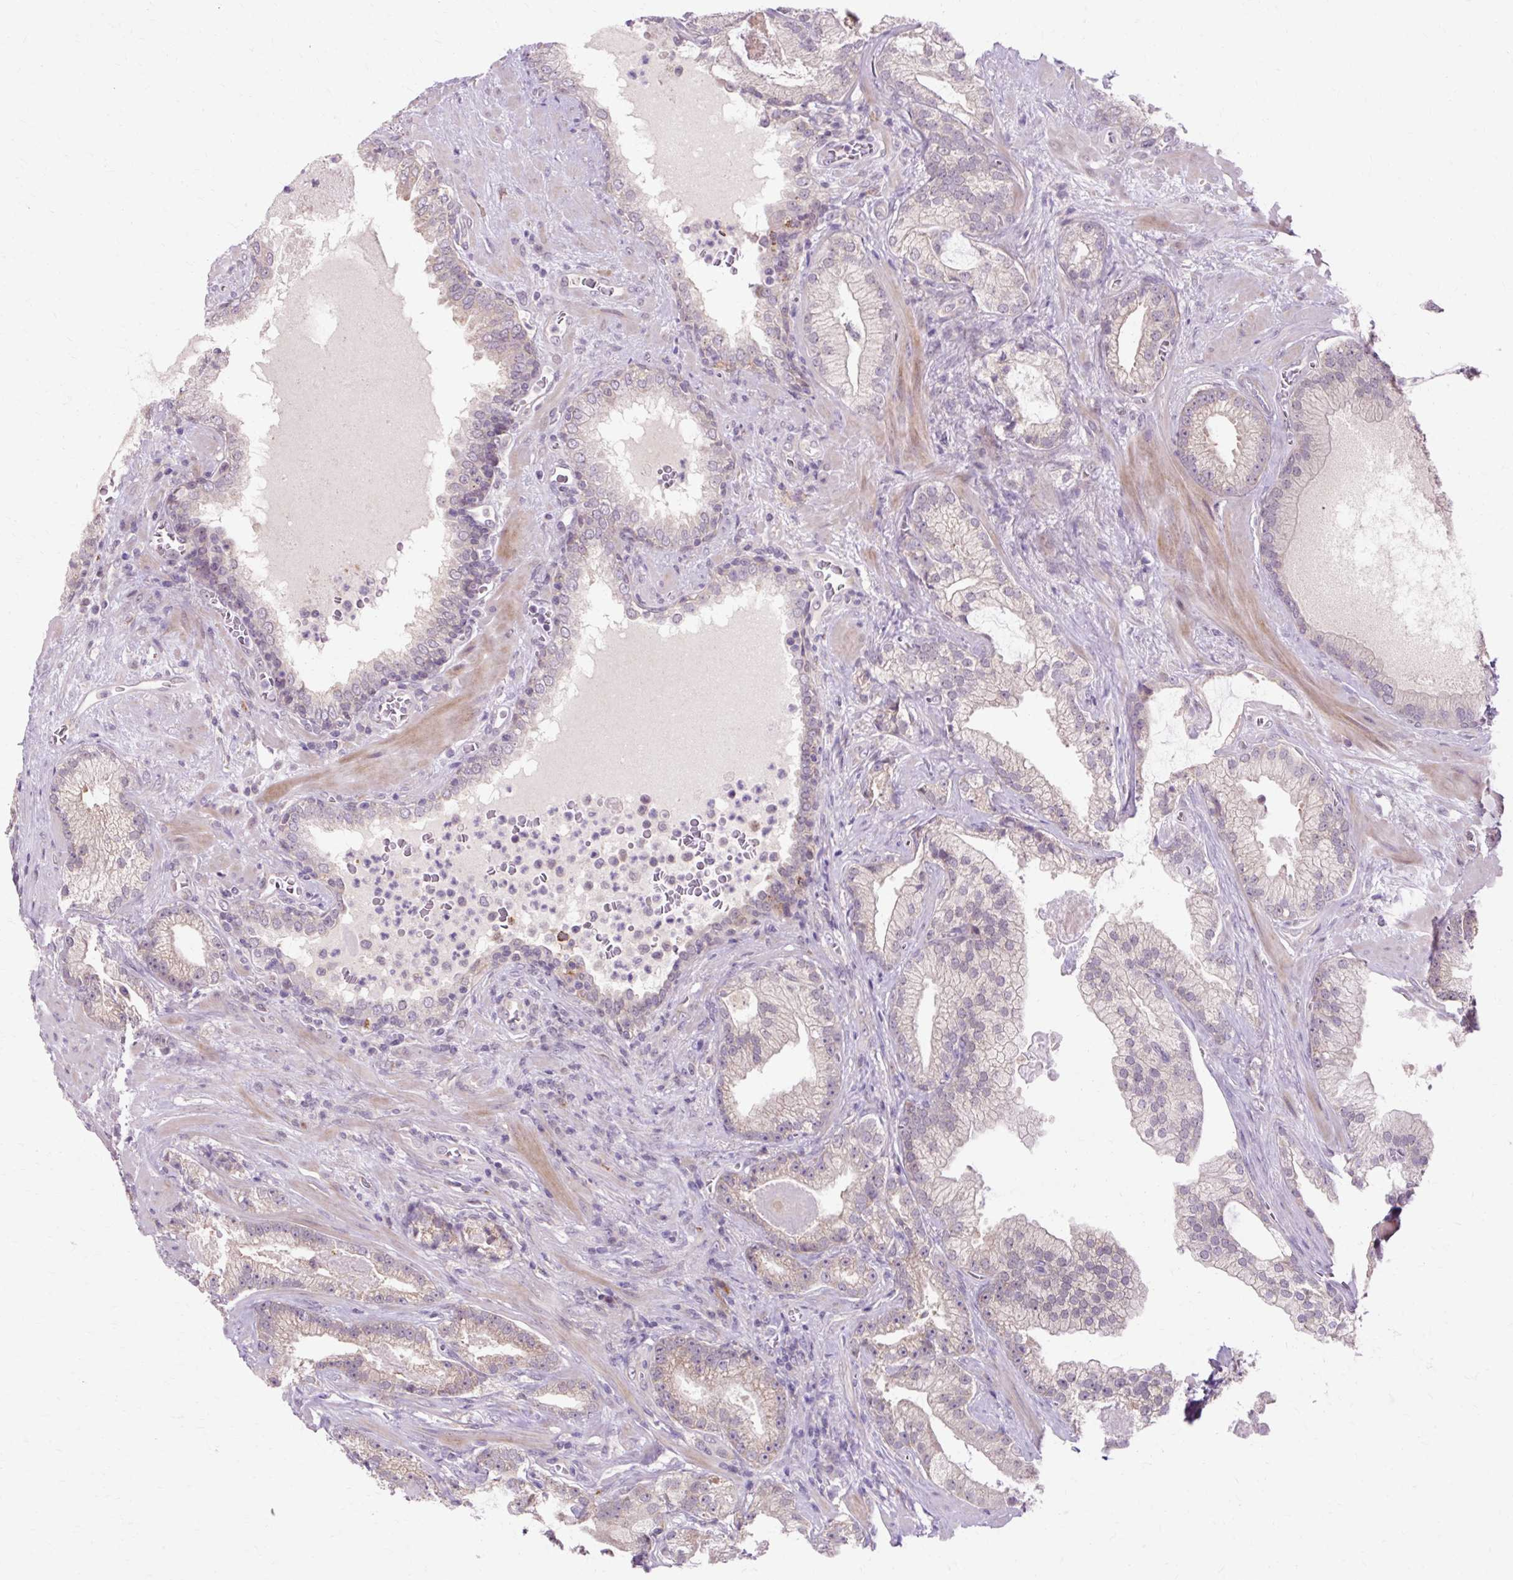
{"staining": {"intensity": "negative", "quantity": "none", "location": "none"}, "tissue": "prostate cancer", "cell_type": "Tumor cells", "image_type": "cancer", "snomed": [{"axis": "morphology", "description": "Adenocarcinoma, High grade"}, {"axis": "topography", "description": "Prostate"}], "caption": "High power microscopy photomicrograph of an IHC micrograph of prostate adenocarcinoma (high-grade), revealing no significant staining in tumor cells.", "gene": "GEMIN2", "patient": {"sex": "male", "age": 68}}